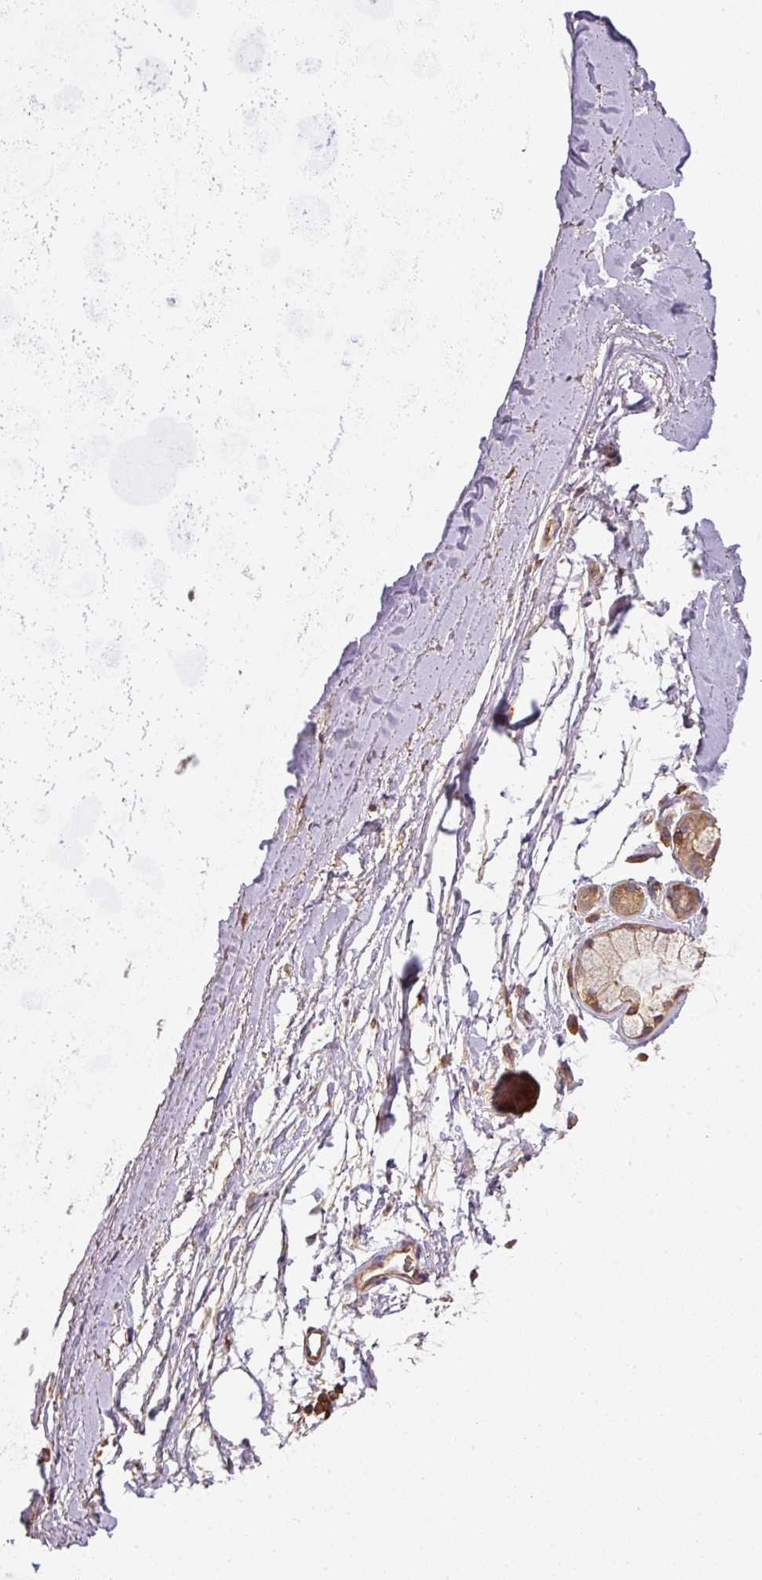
{"staining": {"intensity": "moderate", "quantity": "<25%", "location": "cytoplasmic/membranous"}, "tissue": "adipose tissue", "cell_type": "Adipocytes", "image_type": "normal", "snomed": [{"axis": "morphology", "description": "Normal tissue, NOS"}, {"axis": "topography", "description": "Cartilage tissue"}, {"axis": "topography", "description": "Bronchus"}], "caption": "This is a photomicrograph of immunohistochemistry (IHC) staining of benign adipose tissue, which shows moderate expression in the cytoplasmic/membranous of adipocytes.", "gene": "TCL1B", "patient": {"sex": "female", "age": 72}}